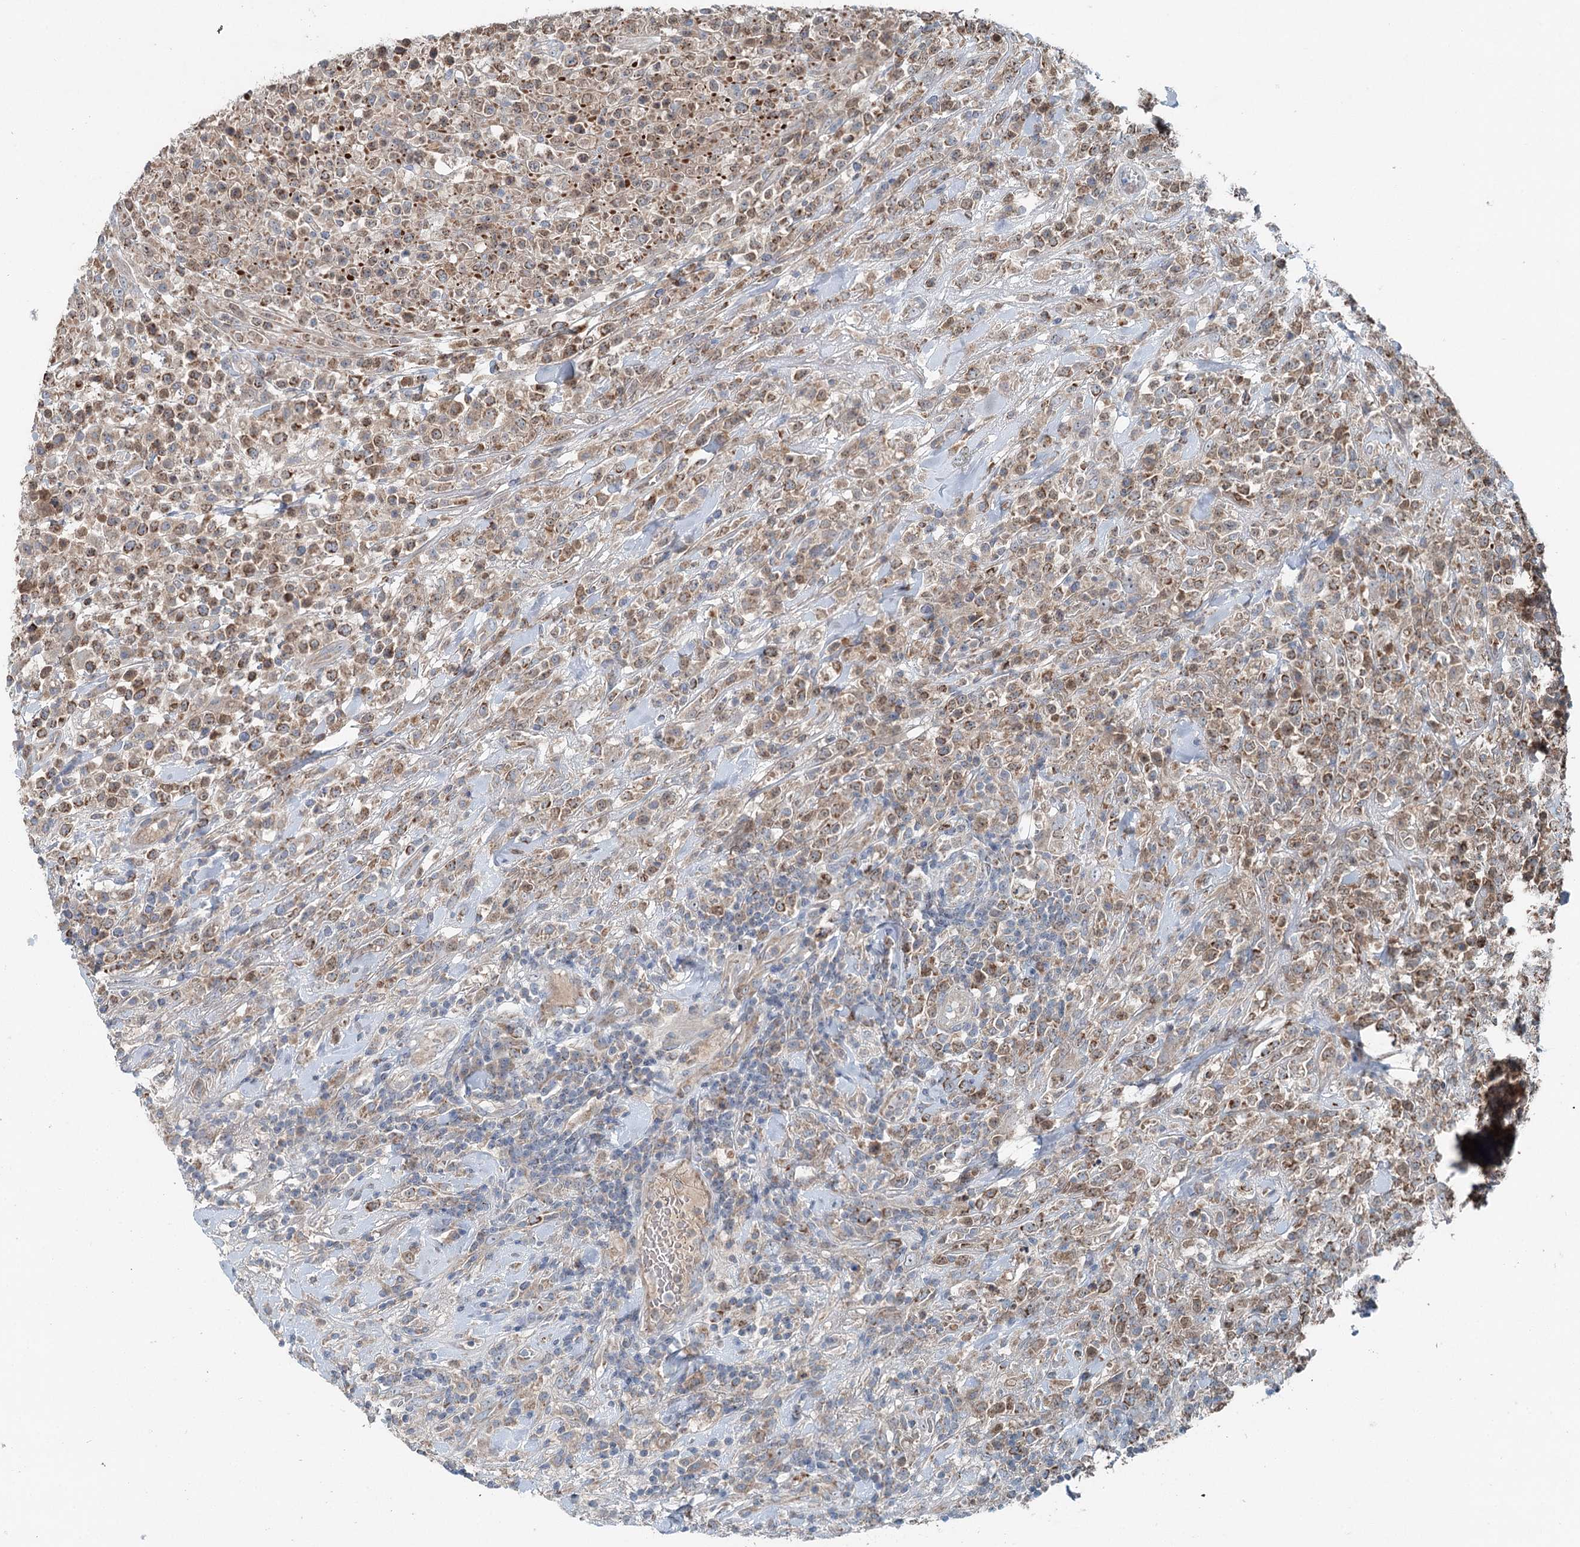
{"staining": {"intensity": "moderate", "quantity": ">75%", "location": "cytoplasmic/membranous"}, "tissue": "lymphoma", "cell_type": "Tumor cells", "image_type": "cancer", "snomed": [{"axis": "morphology", "description": "Malignant lymphoma, non-Hodgkin's type, High grade"}, {"axis": "topography", "description": "Colon"}], "caption": "Human malignant lymphoma, non-Hodgkin's type (high-grade) stained with a brown dye displays moderate cytoplasmic/membranous positive positivity in approximately >75% of tumor cells.", "gene": "CHCHD5", "patient": {"sex": "female", "age": 53}}